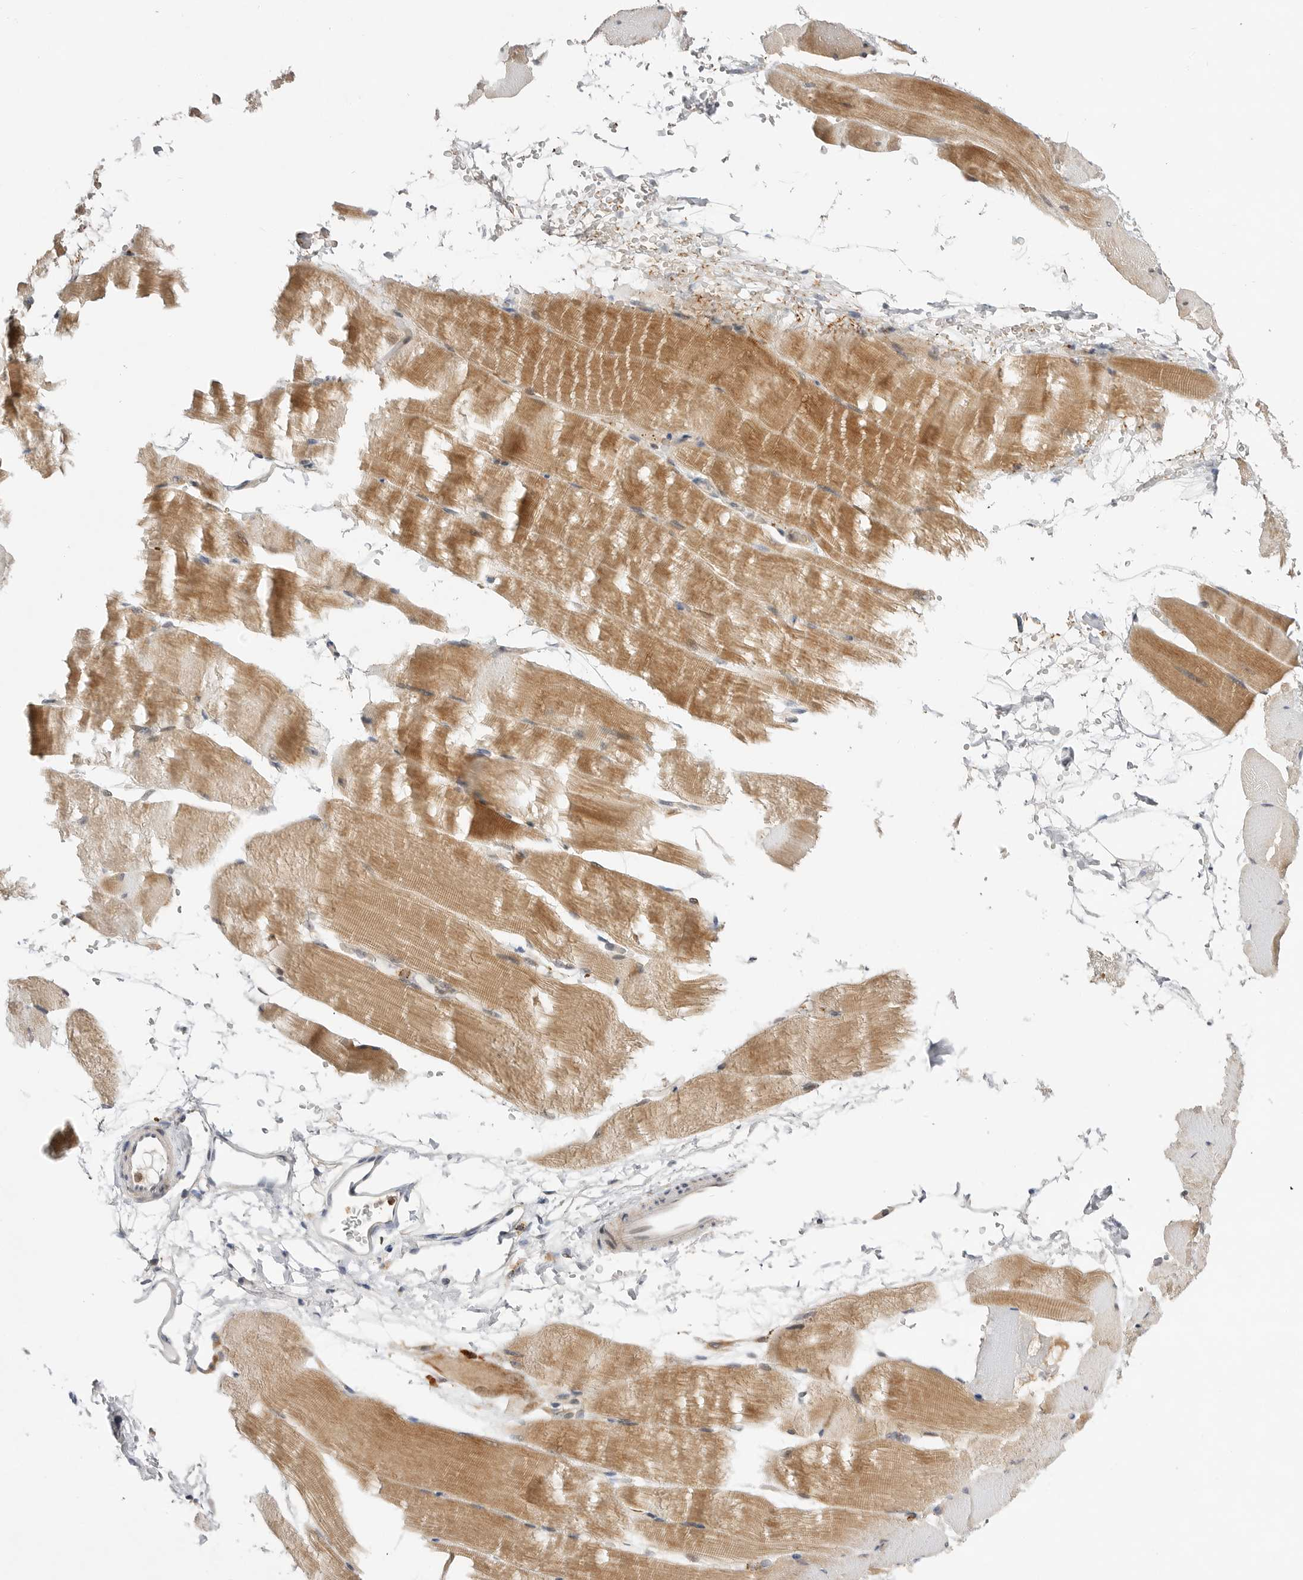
{"staining": {"intensity": "moderate", "quantity": "25%-75%", "location": "cytoplasmic/membranous"}, "tissue": "skeletal muscle", "cell_type": "Myocytes", "image_type": "normal", "snomed": [{"axis": "morphology", "description": "Normal tissue, NOS"}, {"axis": "topography", "description": "Skeletal muscle"}, {"axis": "topography", "description": "Parathyroid gland"}], "caption": "This image exhibits immunohistochemistry staining of normal skeletal muscle, with medium moderate cytoplasmic/membranous positivity in approximately 25%-75% of myocytes.", "gene": "CSNK1G3", "patient": {"sex": "female", "age": 37}}